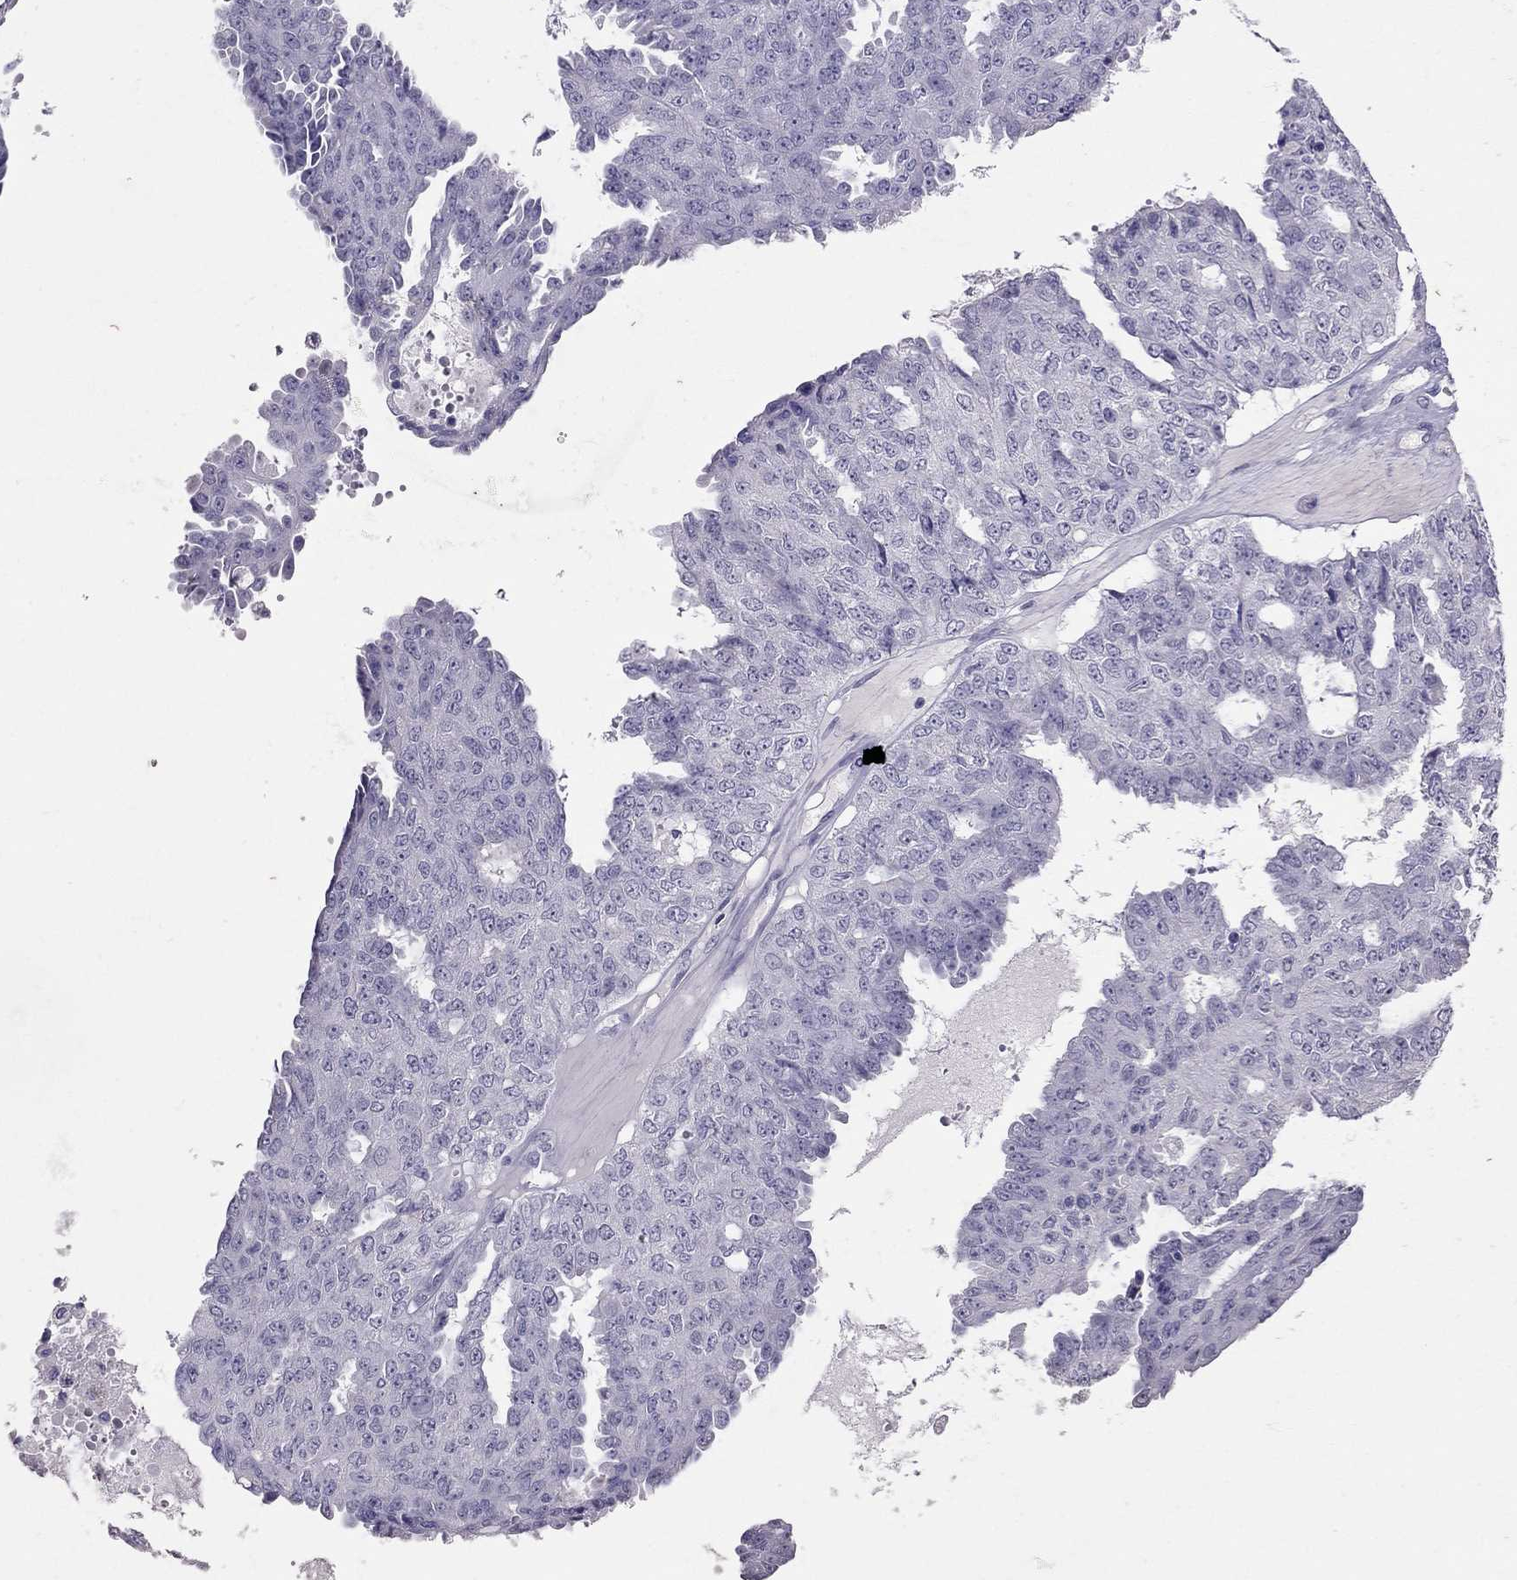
{"staining": {"intensity": "negative", "quantity": "none", "location": "none"}, "tissue": "ovarian cancer", "cell_type": "Tumor cells", "image_type": "cancer", "snomed": [{"axis": "morphology", "description": "Cystadenocarcinoma, serous, NOS"}, {"axis": "topography", "description": "Ovary"}], "caption": "Image shows no protein positivity in tumor cells of serous cystadenocarcinoma (ovarian) tissue.", "gene": "PSMB11", "patient": {"sex": "female", "age": 71}}